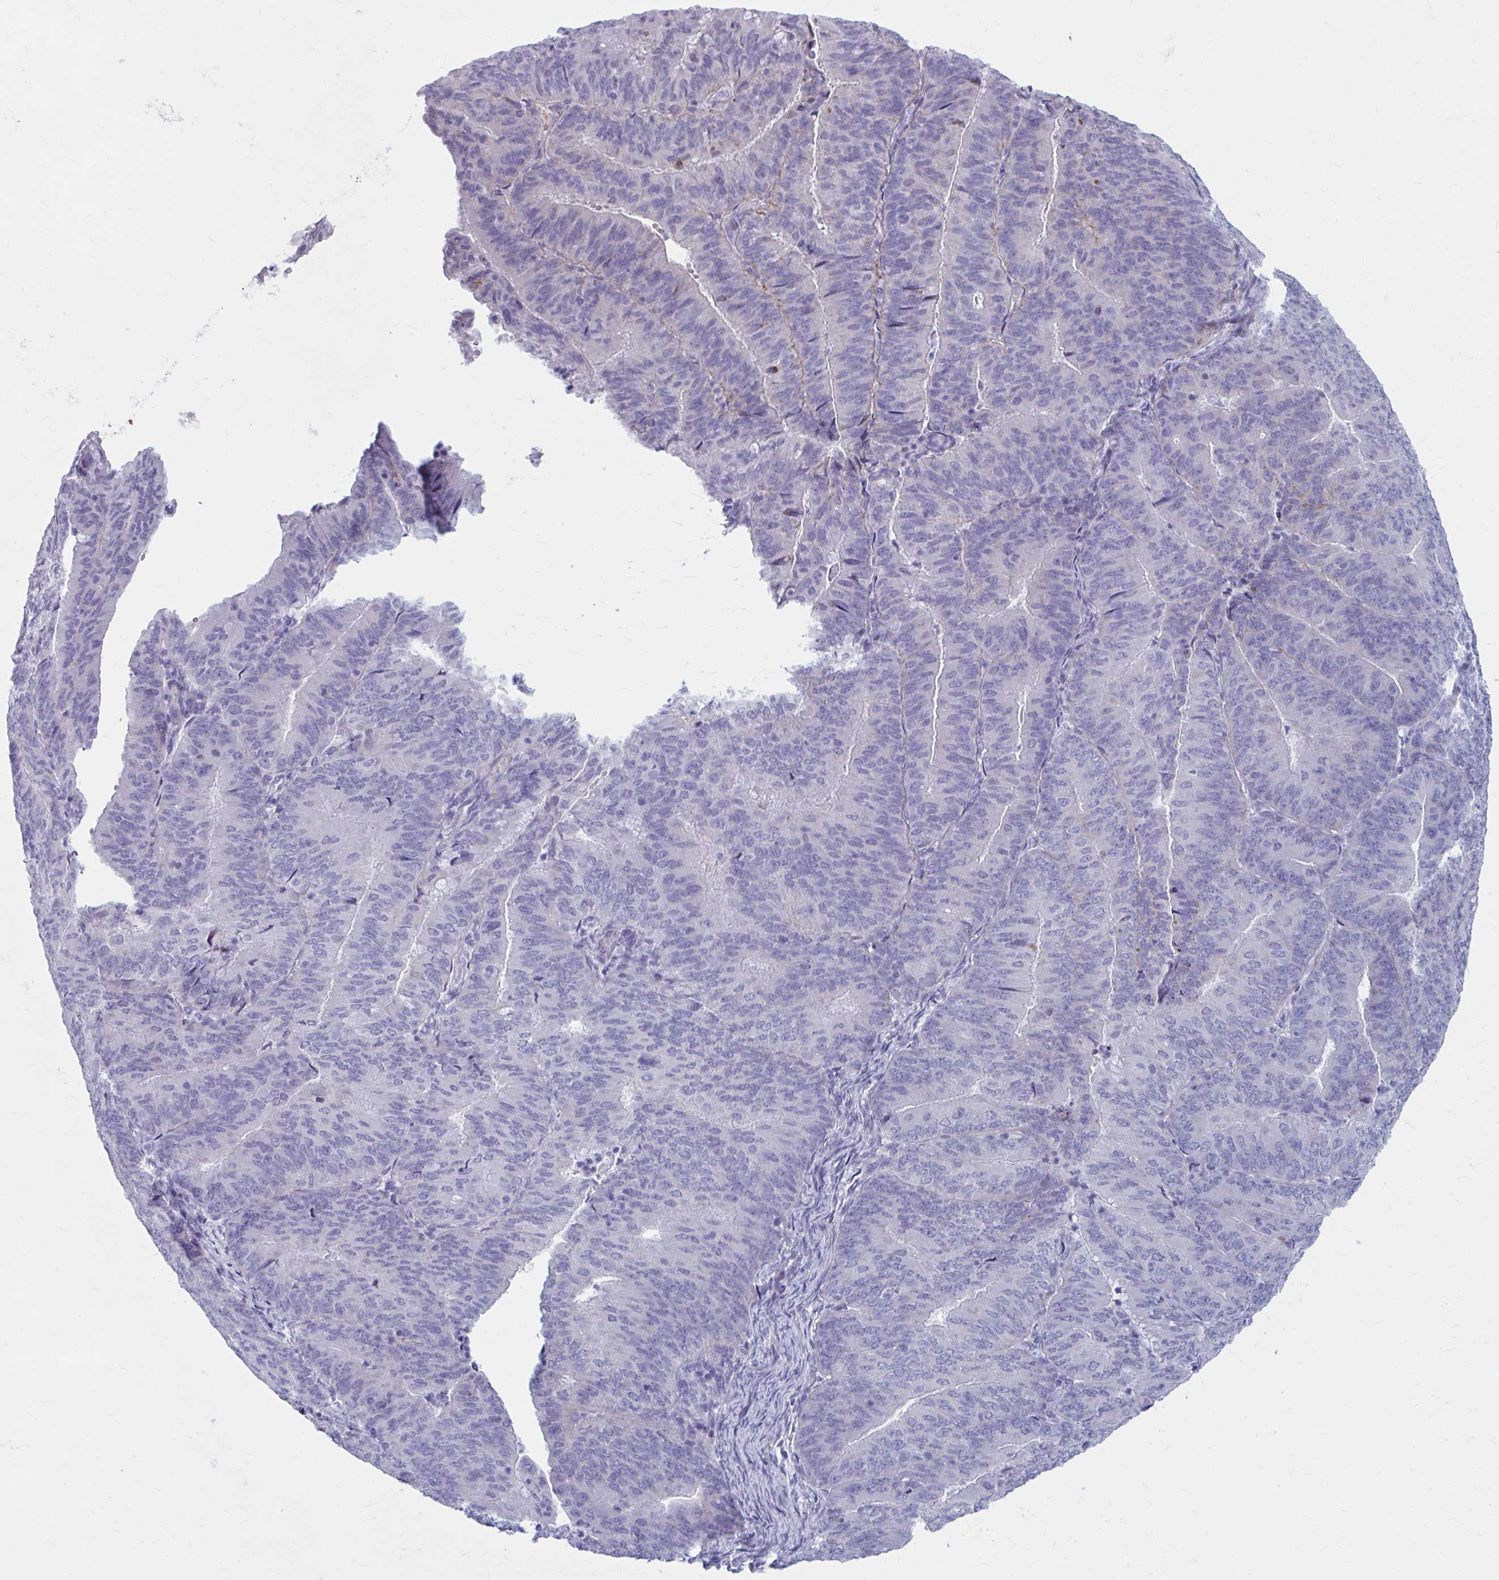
{"staining": {"intensity": "negative", "quantity": "none", "location": "none"}, "tissue": "endometrial cancer", "cell_type": "Tumor cells", "image_type": "cancer", "snomed": [{"axis": "morphology", "description": "Adenocarcinoma, NOS"}, {"axis": "topography", "description": "Endometrium"}], "caption": "Tumor cells show no significant protein positivity in endometrial cancer.", "gene": "MSMO1", "patient": {"sex": "female", "age": 57}}